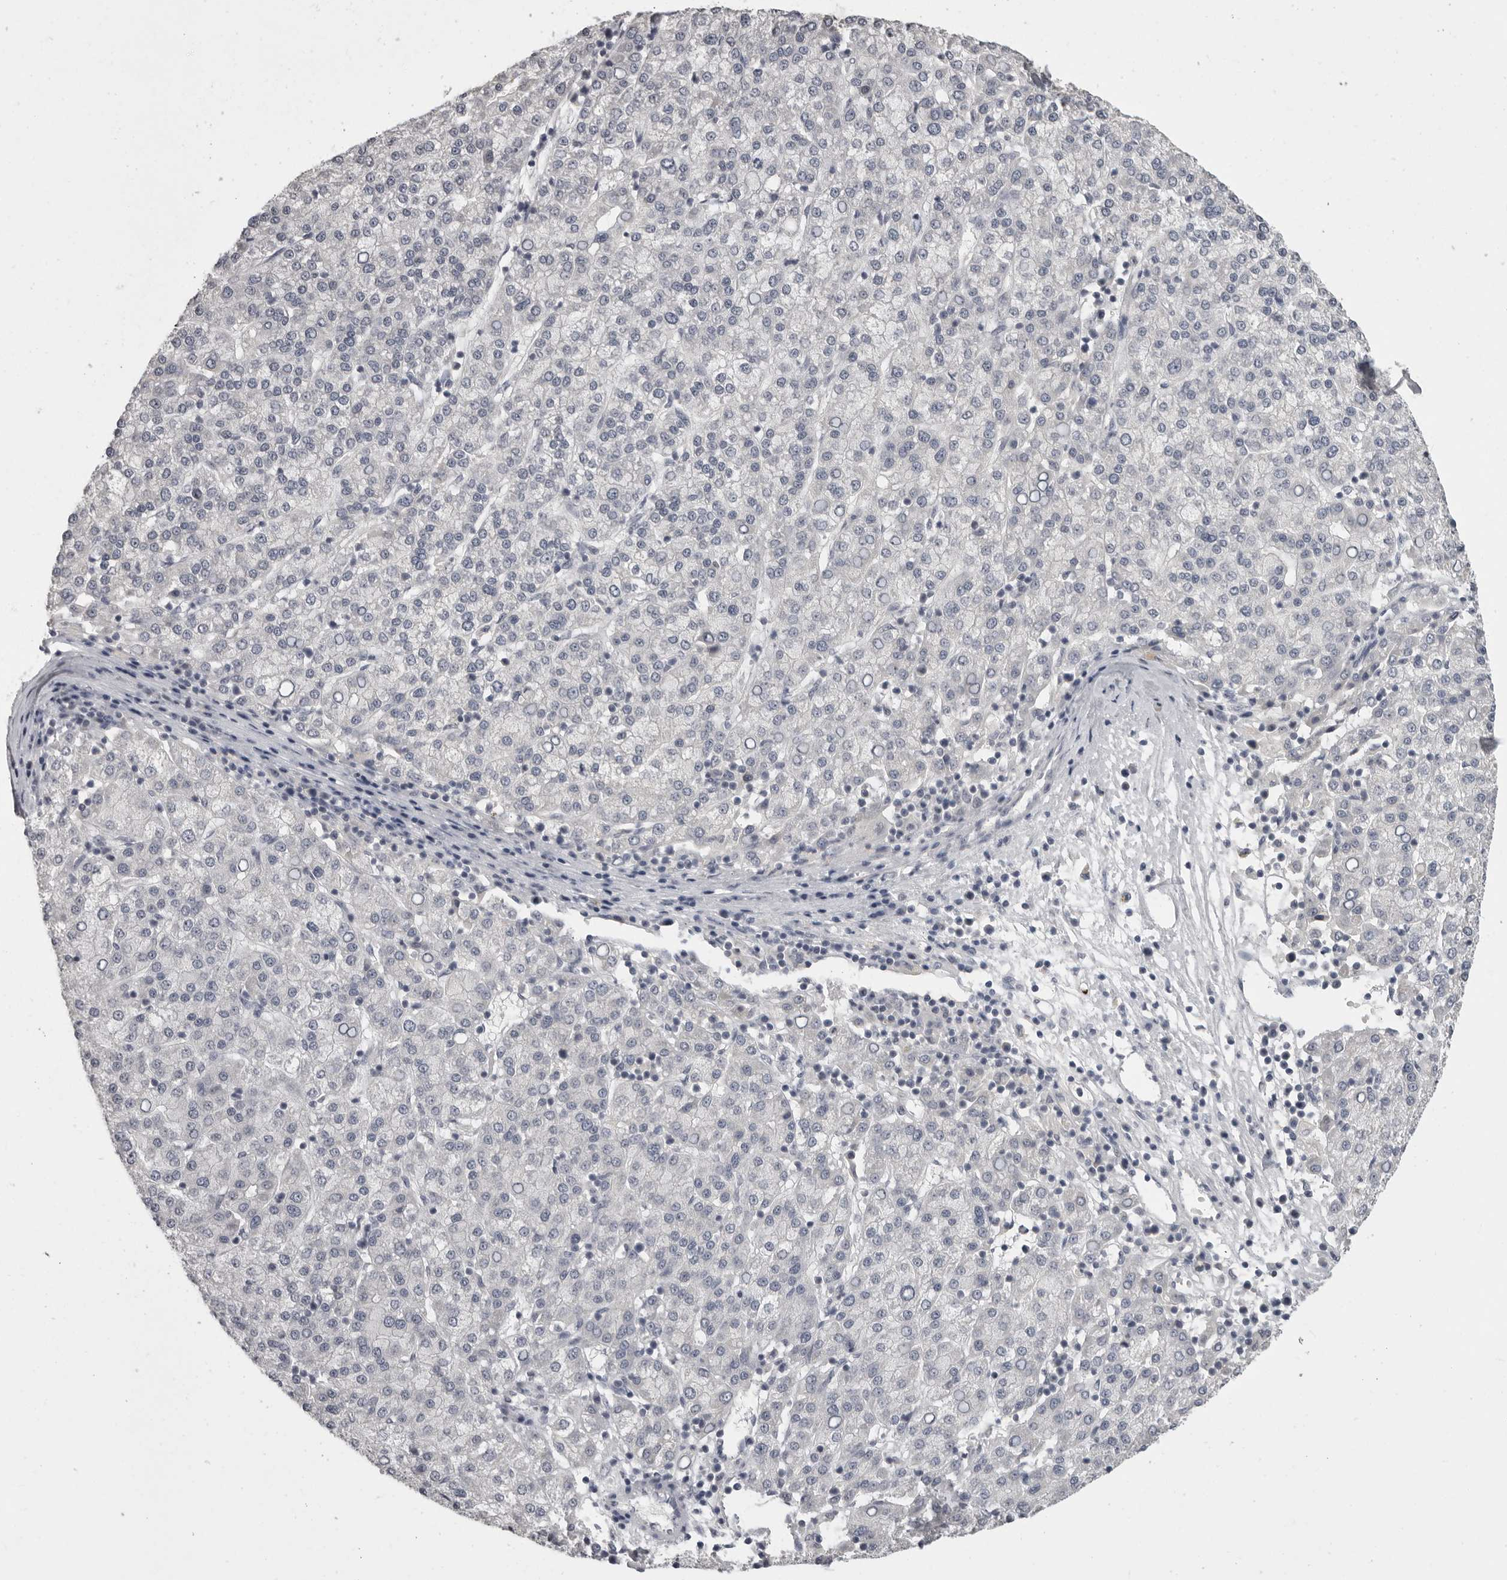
{"staining": {"intensity": "negative", "quantity": "none", "location": "none"}, "tissue": "liver cancer", "cell_type": "Tumor cells", "image_type": "cancer", "snomed": [{"axis": "morphology", "description": "Carcinoma, Hepatocellular, NOS"}, {"axis": "topography", "description": "Liver"}], "caption": "Immunohistochemical staining of hepatocellular carcinoma (liver) exhibits no significant expression in tumor cells.", "gene": "MRTO4", "patient": {"sex": "female", "age": 58}}